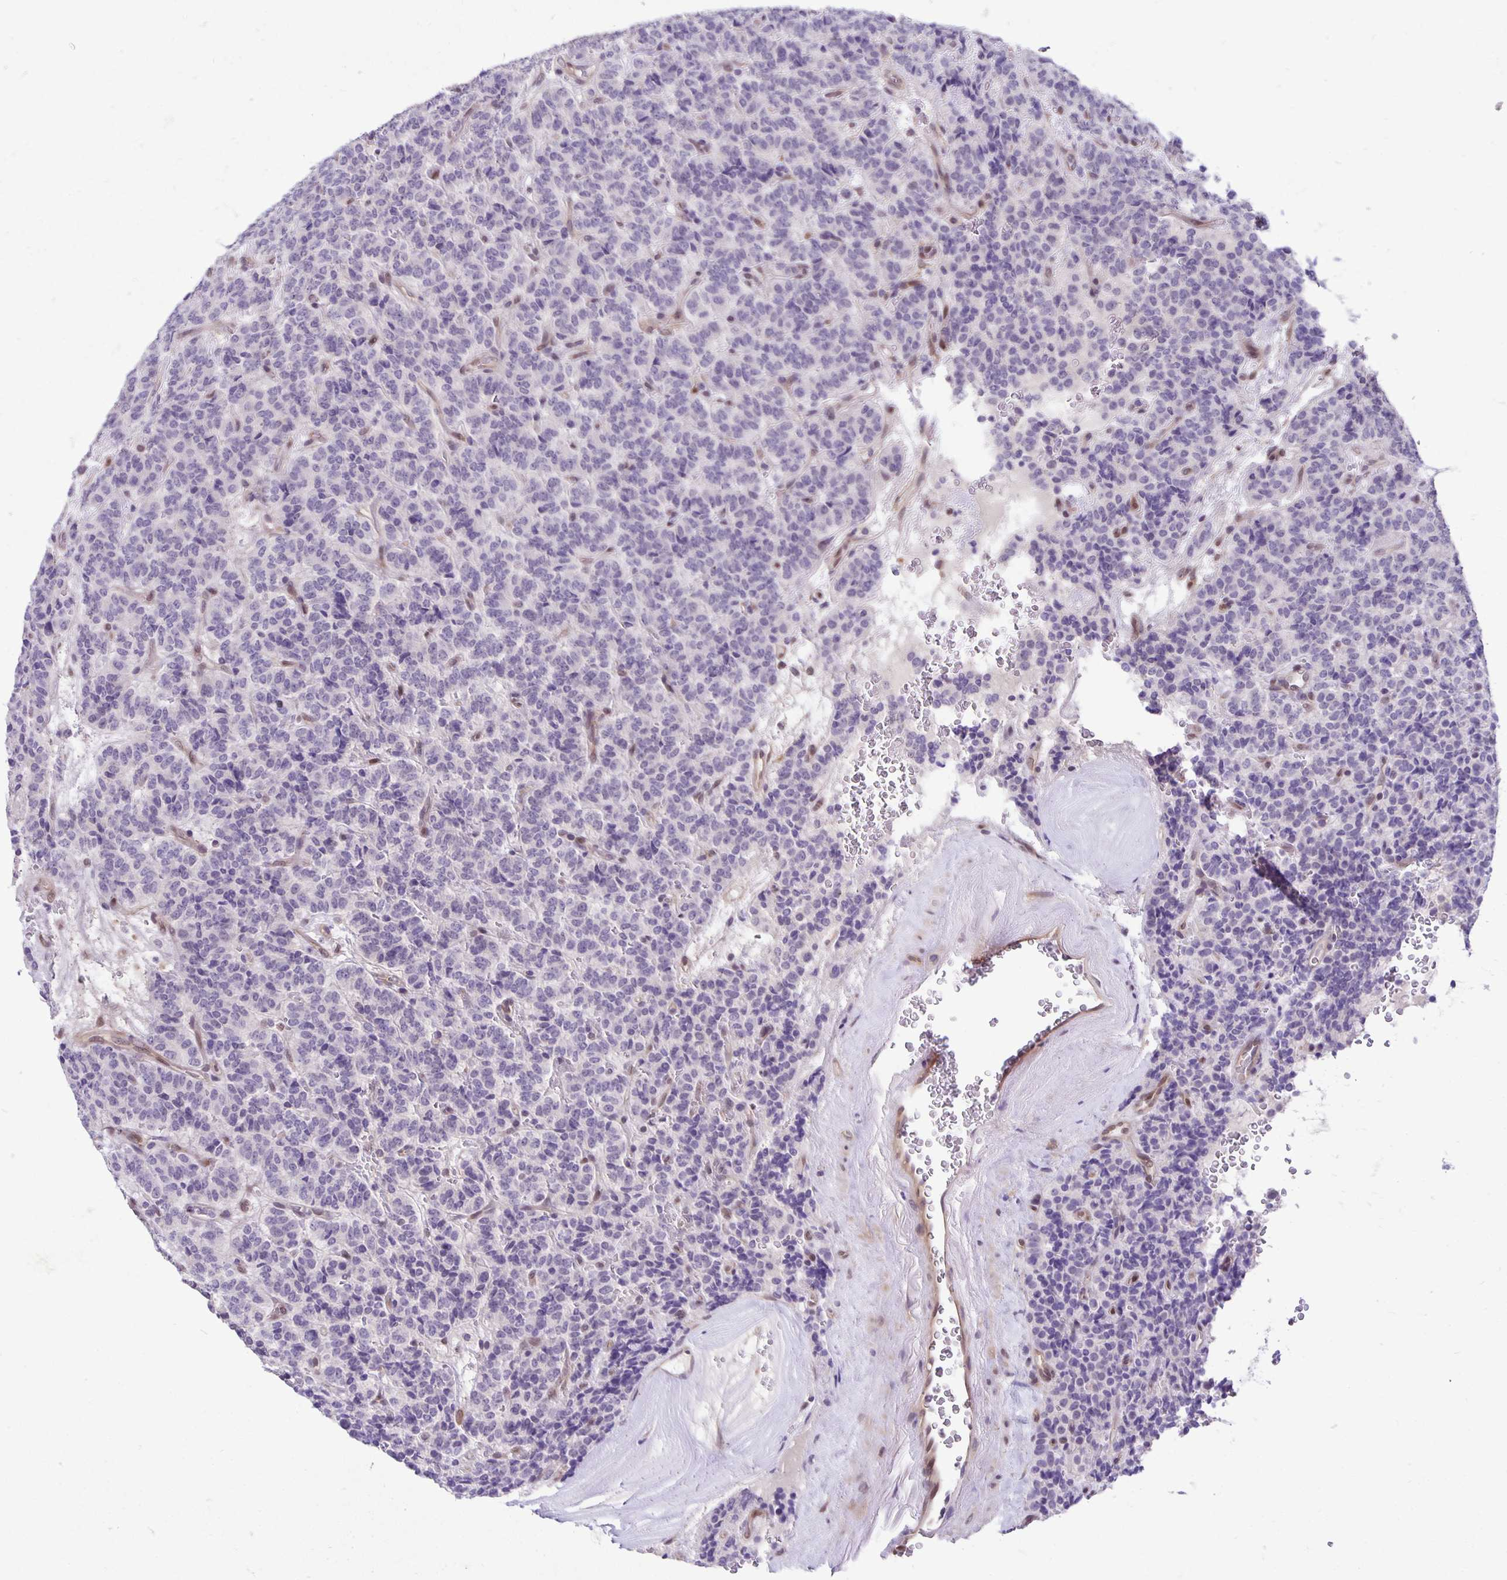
{"staining": {"intensity": "negative", "quantity": "none", "location": "none"}, "tissue": "carcinoid", "cell_type": "Tumor cells", "image_type": "cancer", "snomed": [{"axis": "morphology", "description": "Carcinoid, malignant, NOS"}, {"axis": "topography", "description": "Pancreas"}], "caption": "Tumor cells are negative for protein expression in human carcinoid. (Immunohistochemistry, brightfield microscopy, high magnification).", "gene": "TAX1BP3", "patient": {"sex": "male", "age": 36}}